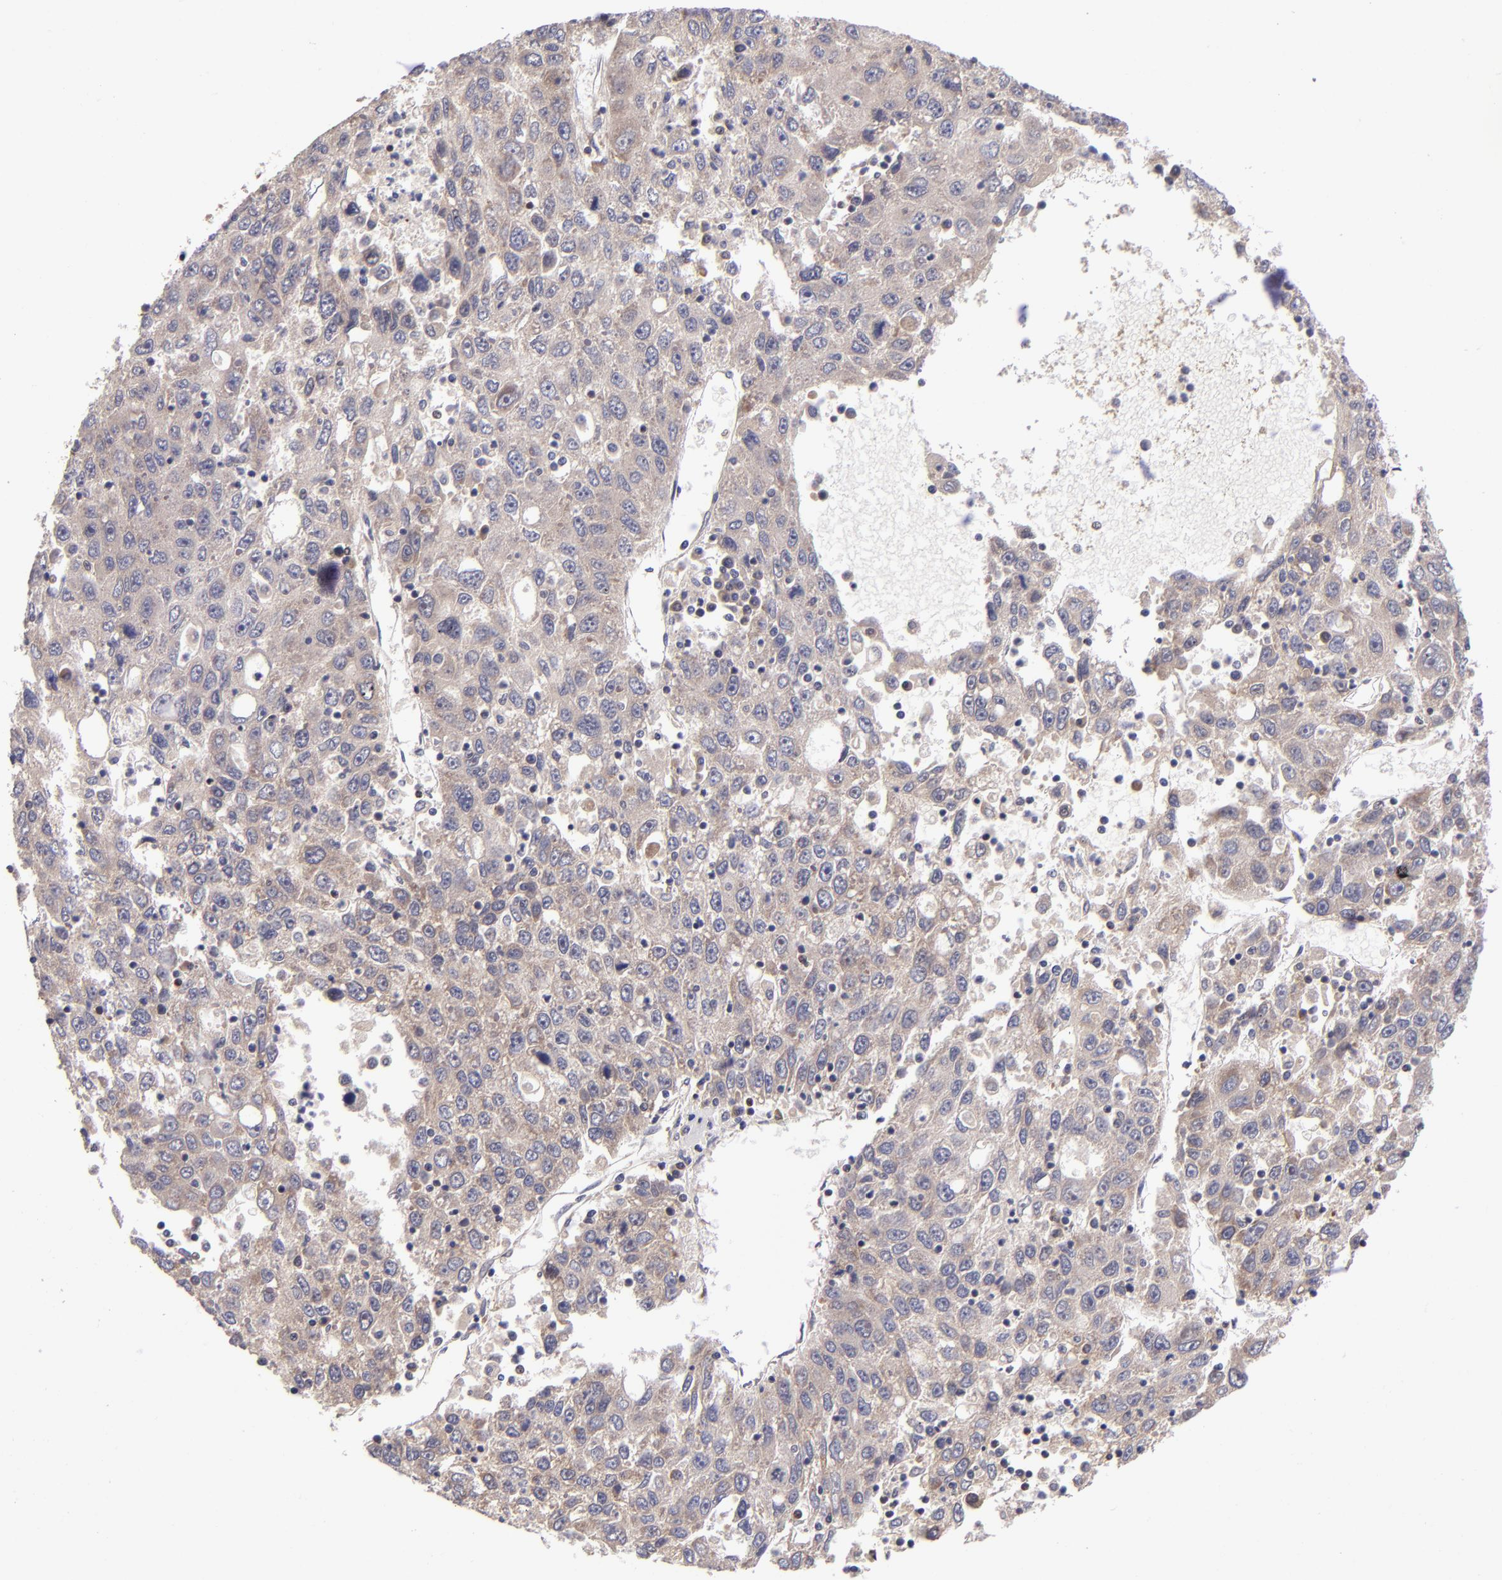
{"staining": {"intensity": "weak", "quantity": ">75%", "location": "cytoplasmic/membranous"}, "tissue": "liver cancer", "cell_type": "Tumor cells", "image_type": "cancer", "snomed": [{"axis": "morphology", "description": "Carcinoma, Hepatocellular, NOS"}, {"axis": "topography", "description": "Liver"}], "caption": "Liver hepatocellular carcinoma stained for a protein (brown) demonstrates weak cytoplasmic/membranous positive expression in about >75% of tumor cells.", "gene": "EIF4ENIF1", "patient": {"sex": "male", "age": 49}}